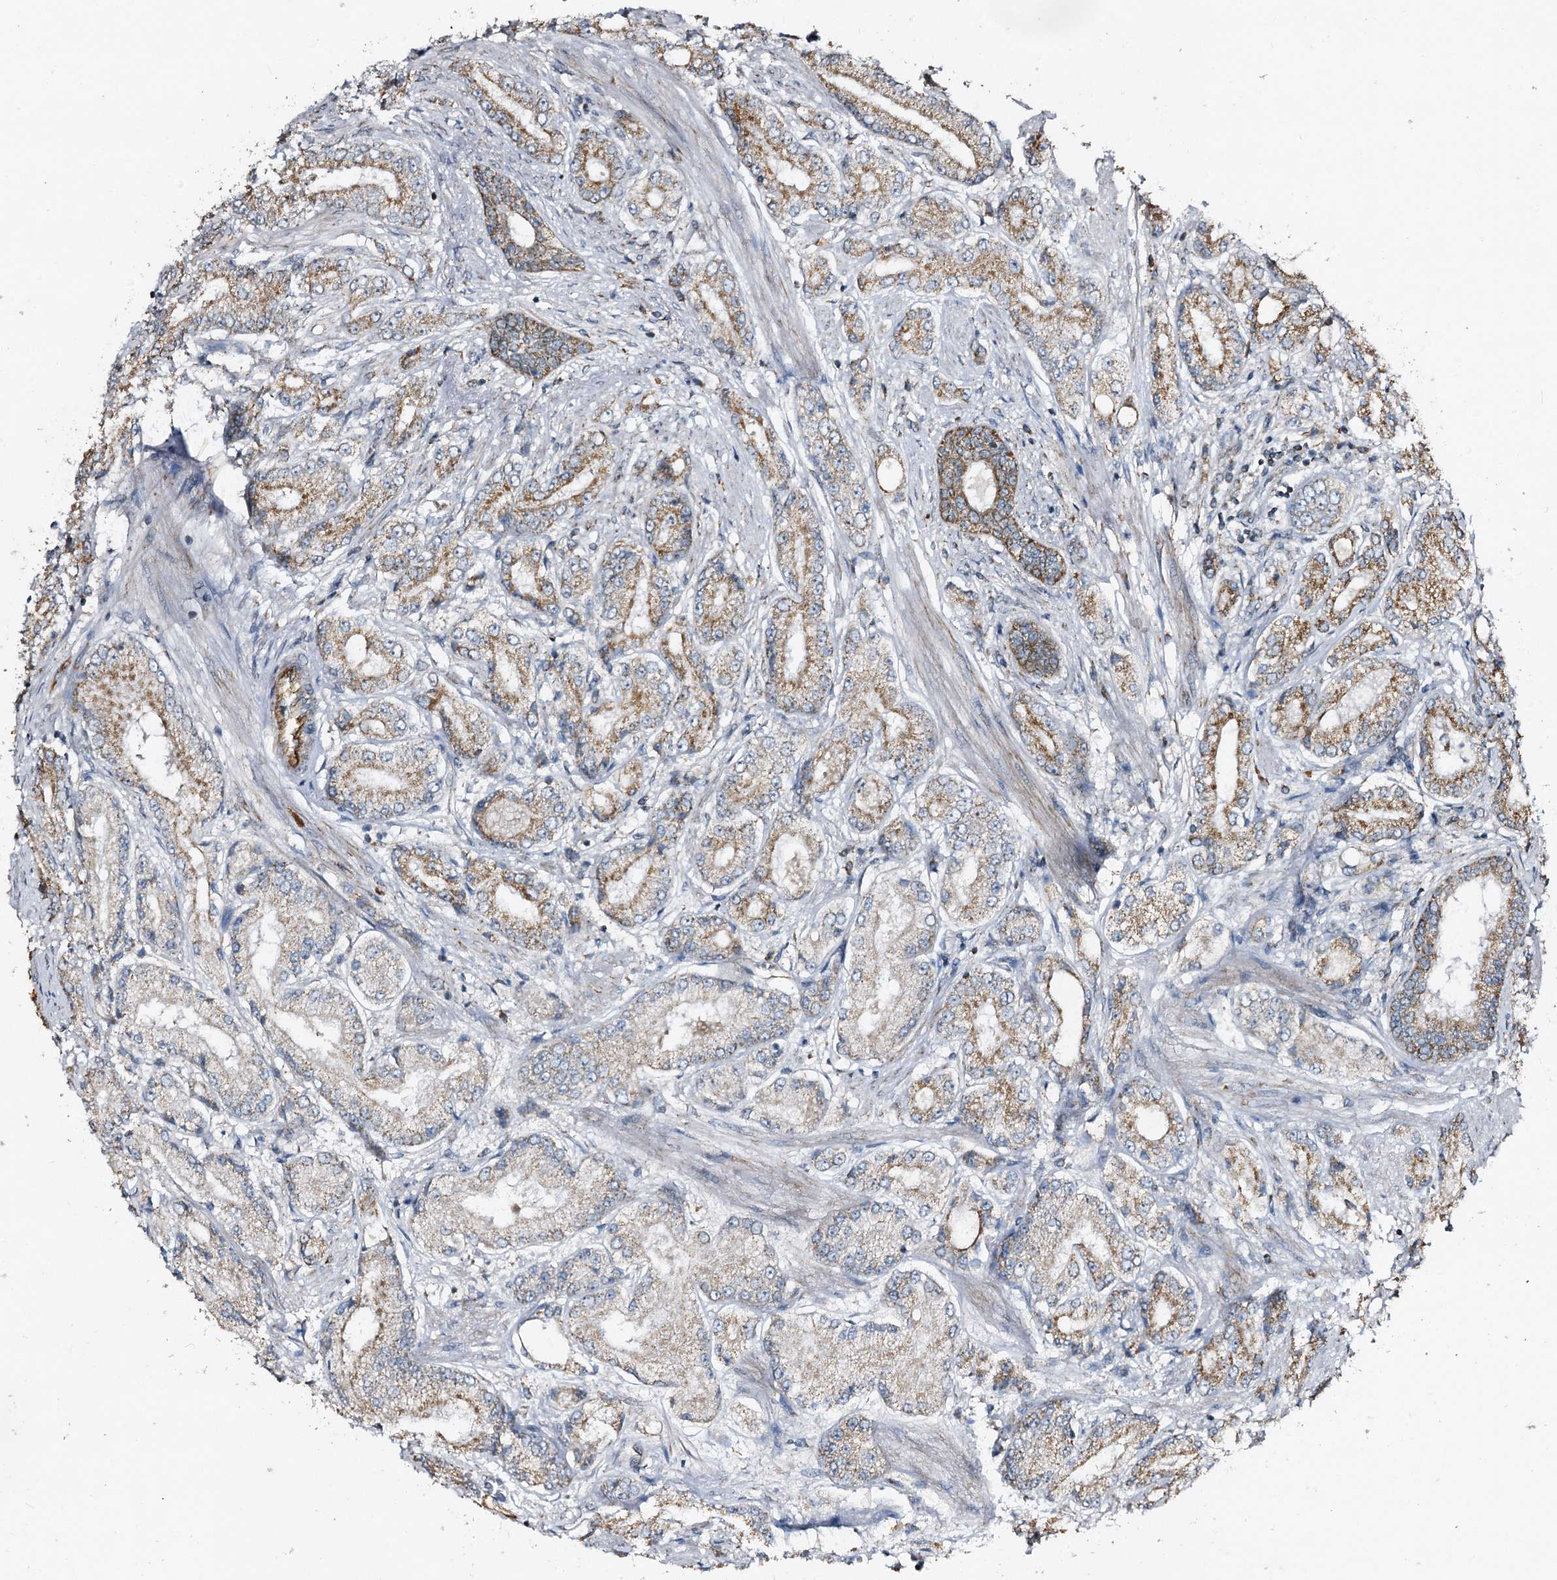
{"staining": {"intensity": "moderate", "quantity": ">75%", "location": "cytoplasmic/membranous"}, "tissue": "prostate cancer", "cell_type": "Tumor cells", "image_type": "cancer", "snomed": [{"axis": "morphology", "description": "Adenocarcinoma, High grade"}, {"axis": "topography", "description": "Prostate"}], "caption": "Immunohistochemical staining of human prostate cancer (high-grade adenocarcinoma) displays medium levels of moderate cytoplasmic/membranous protein positivity in about >75% of tumor cells. (Stains: DAB (3,3'-diaminobenzidine) in brown, nuclei in blue, Microscopy: brightfield microscopy at high magnification).", "gene": "CBR4", "patient": {"sex": "male", "age": 59}}